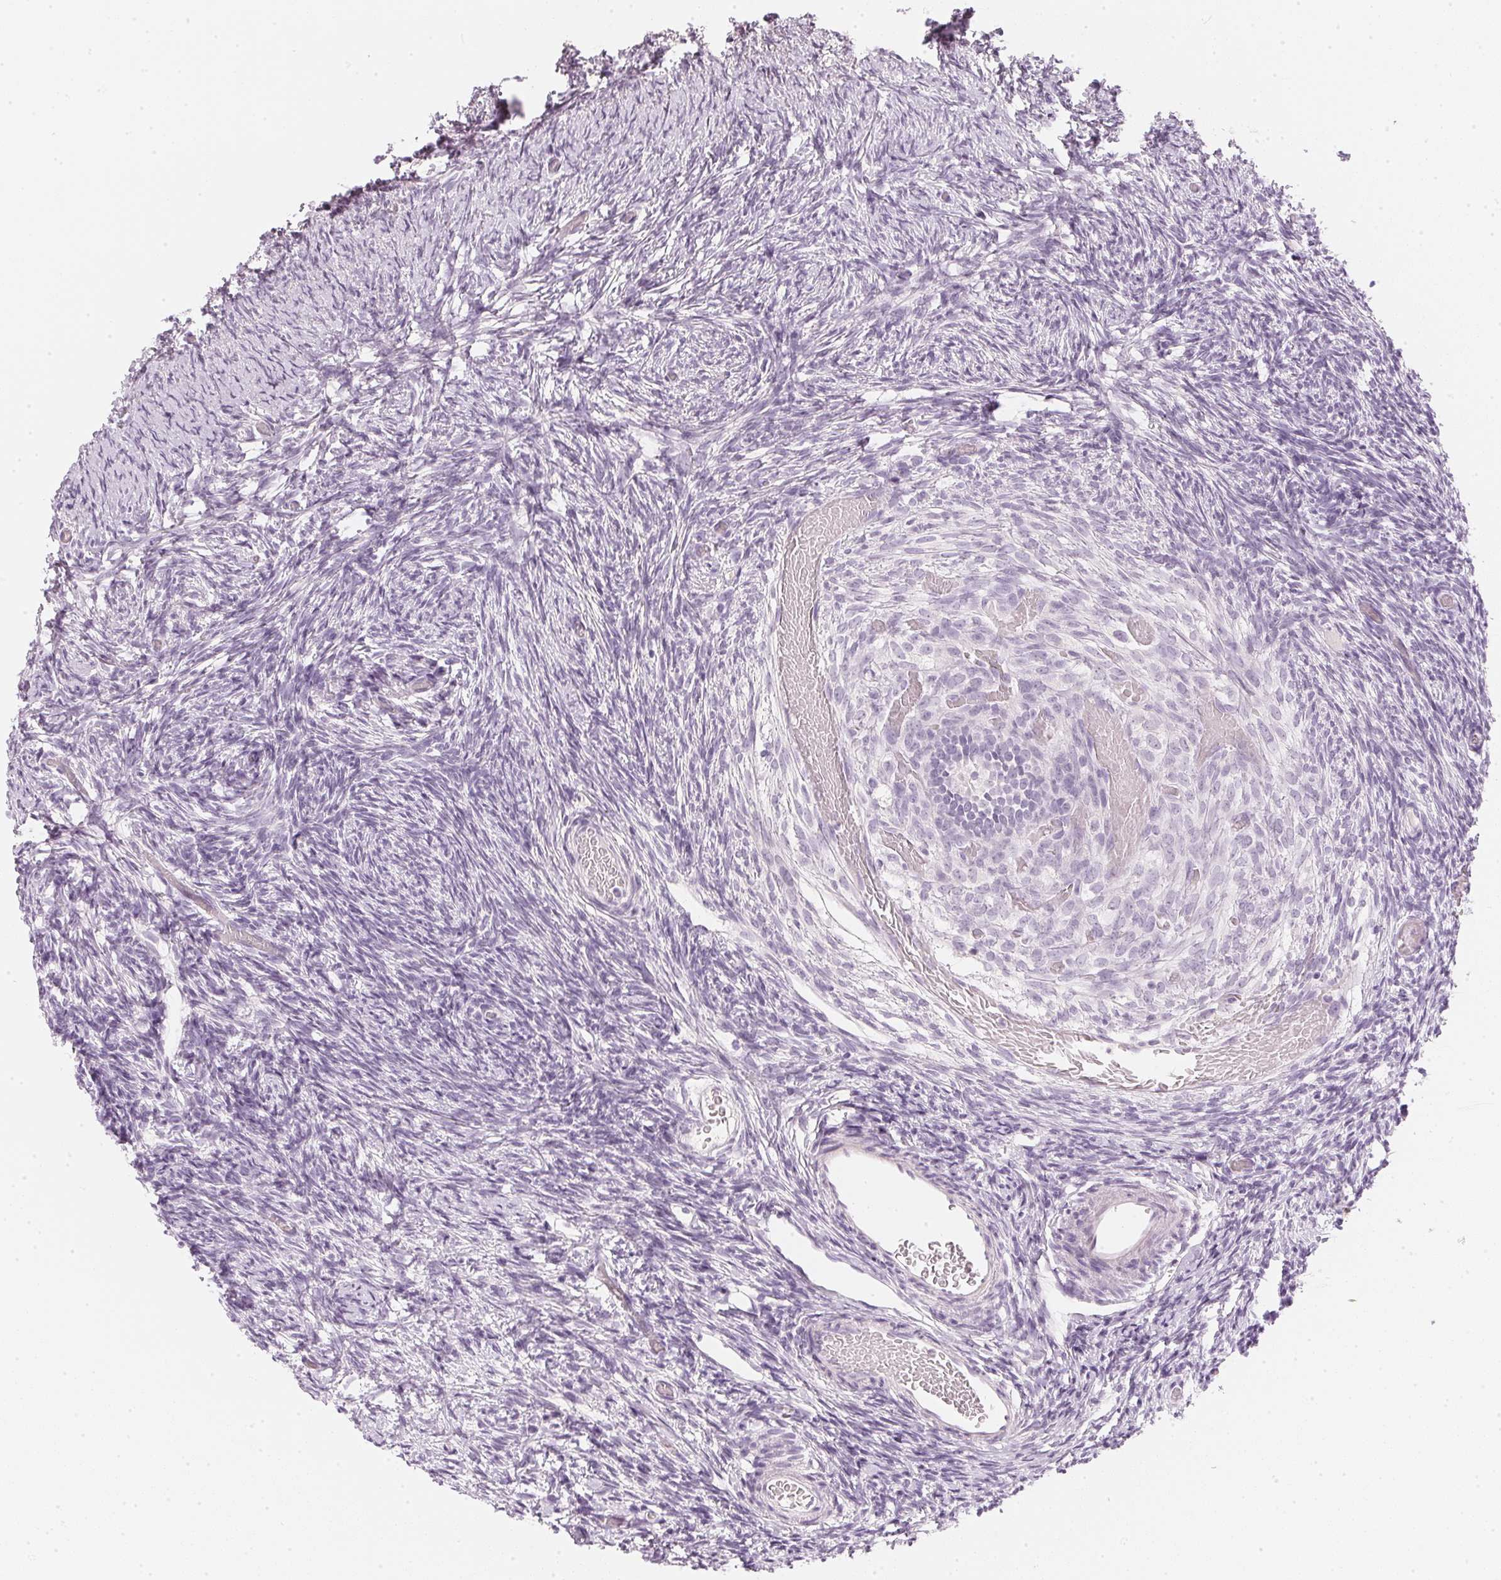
{"staining": {"intensity": "negative", "quantity": "none", "location": "none"}, "tissue": "ovary", "cell_type": "Ovarian stroma cells", "image_type": "normal", "snomed": [{"axis": "morphology", "description": "Normal tissue, NOS"}, {"axis": "topography", "description": "Ovary"}], "caption": "Image shows no protein expression in ovarian stroma cells of benign ovary. (Stains: DAB (3,3'-diaminobenzidine) immunohistochemistry (IHC) with hematoxylin counter stain, Microscopy: brightfield microscopy at high magnification).", "gene": "CHST4", "patient": {"sex": "female", "age": 39}}